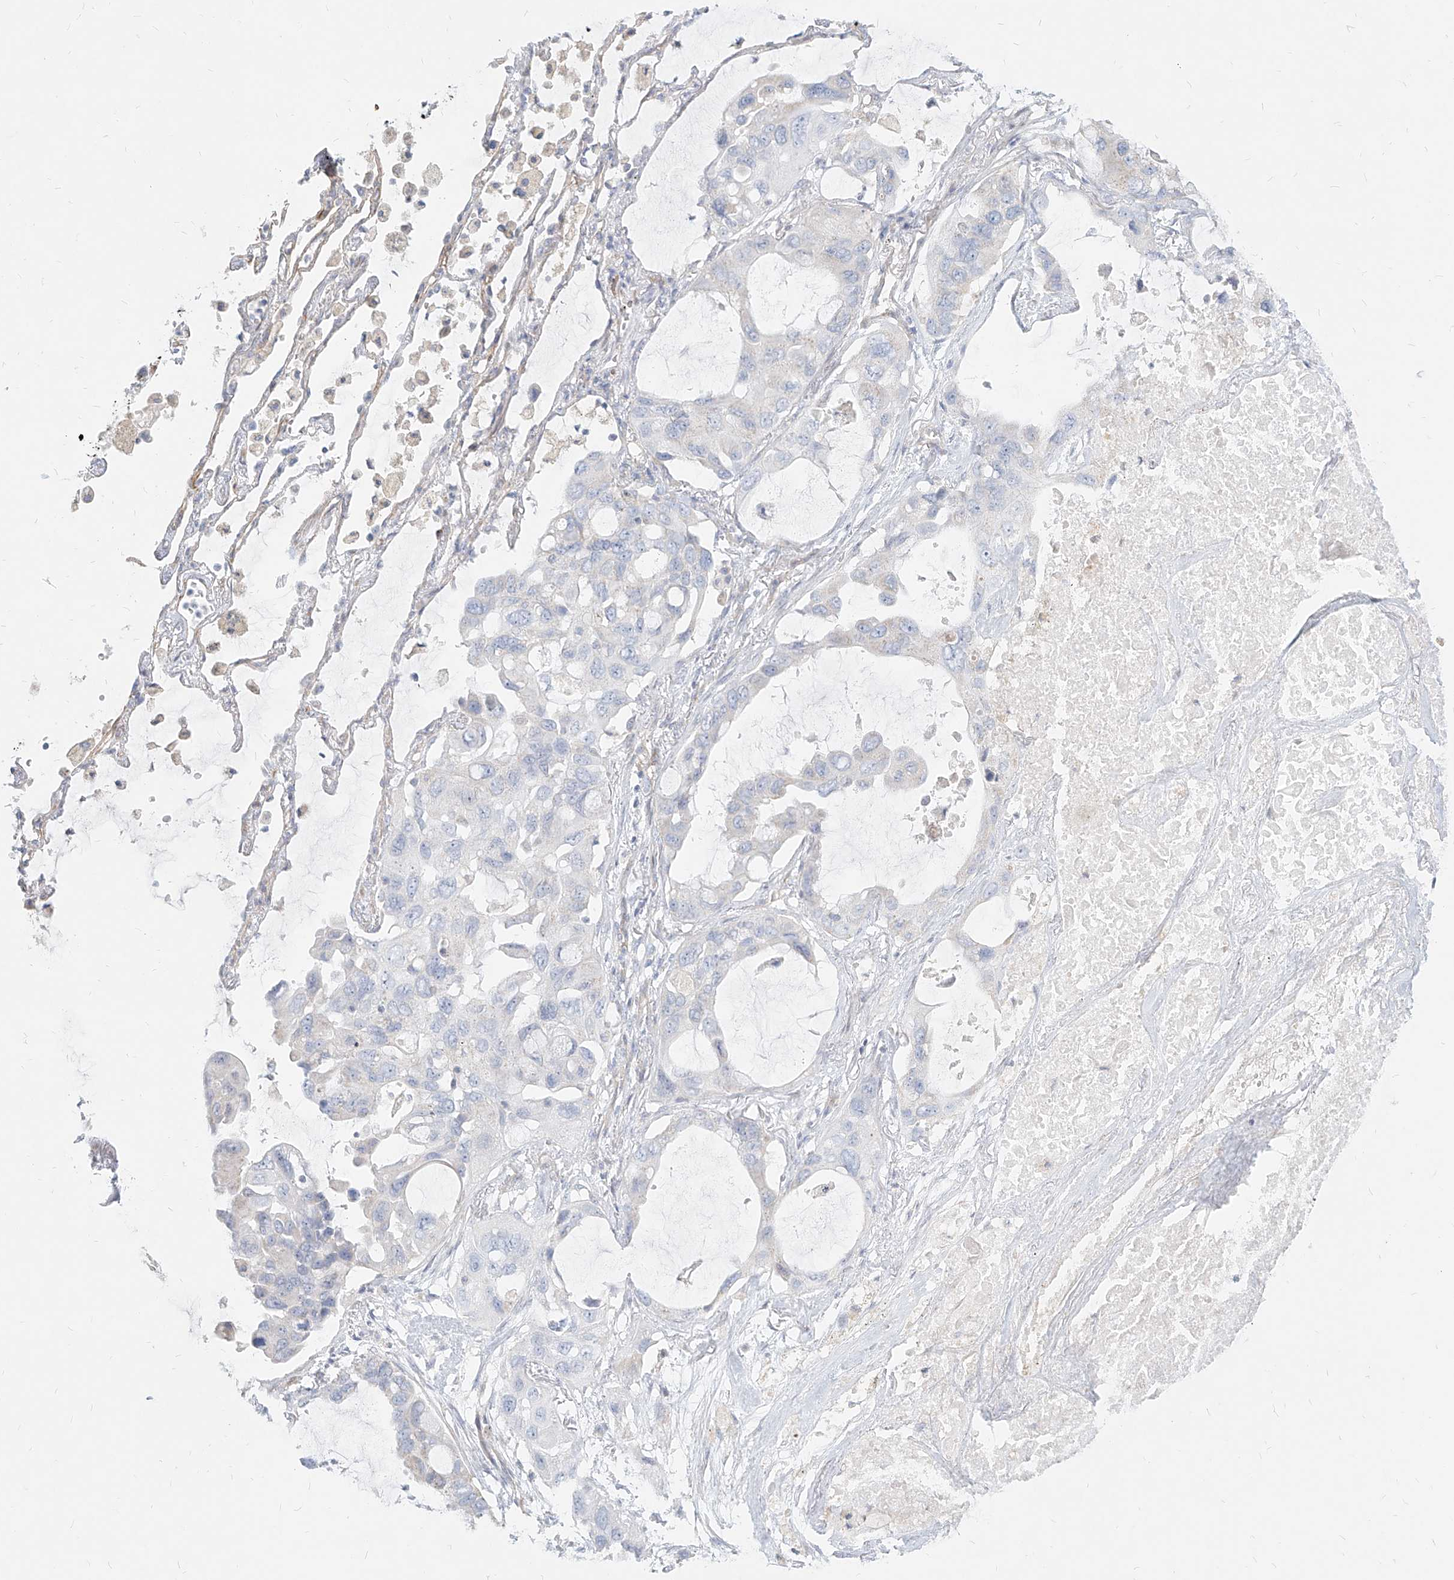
{"staining": {"intensity": "negative", "quantity": "none", "location": "none"}, "tissue": "lung cancer", "cell_type": "Tumor cells", "image_type": "cancer", "snomed": [{"axis": "morphology", "description": "Squamous cell carcinoma, NOS"}, {"axis": "topography", "description": "Lung"}], "caption": "Immunohistochemistry (IHC) of lung cancer displays no staining in tumor cells.", "gene": "ITPKB", "patient": {"sex": "female", "age": 73}}